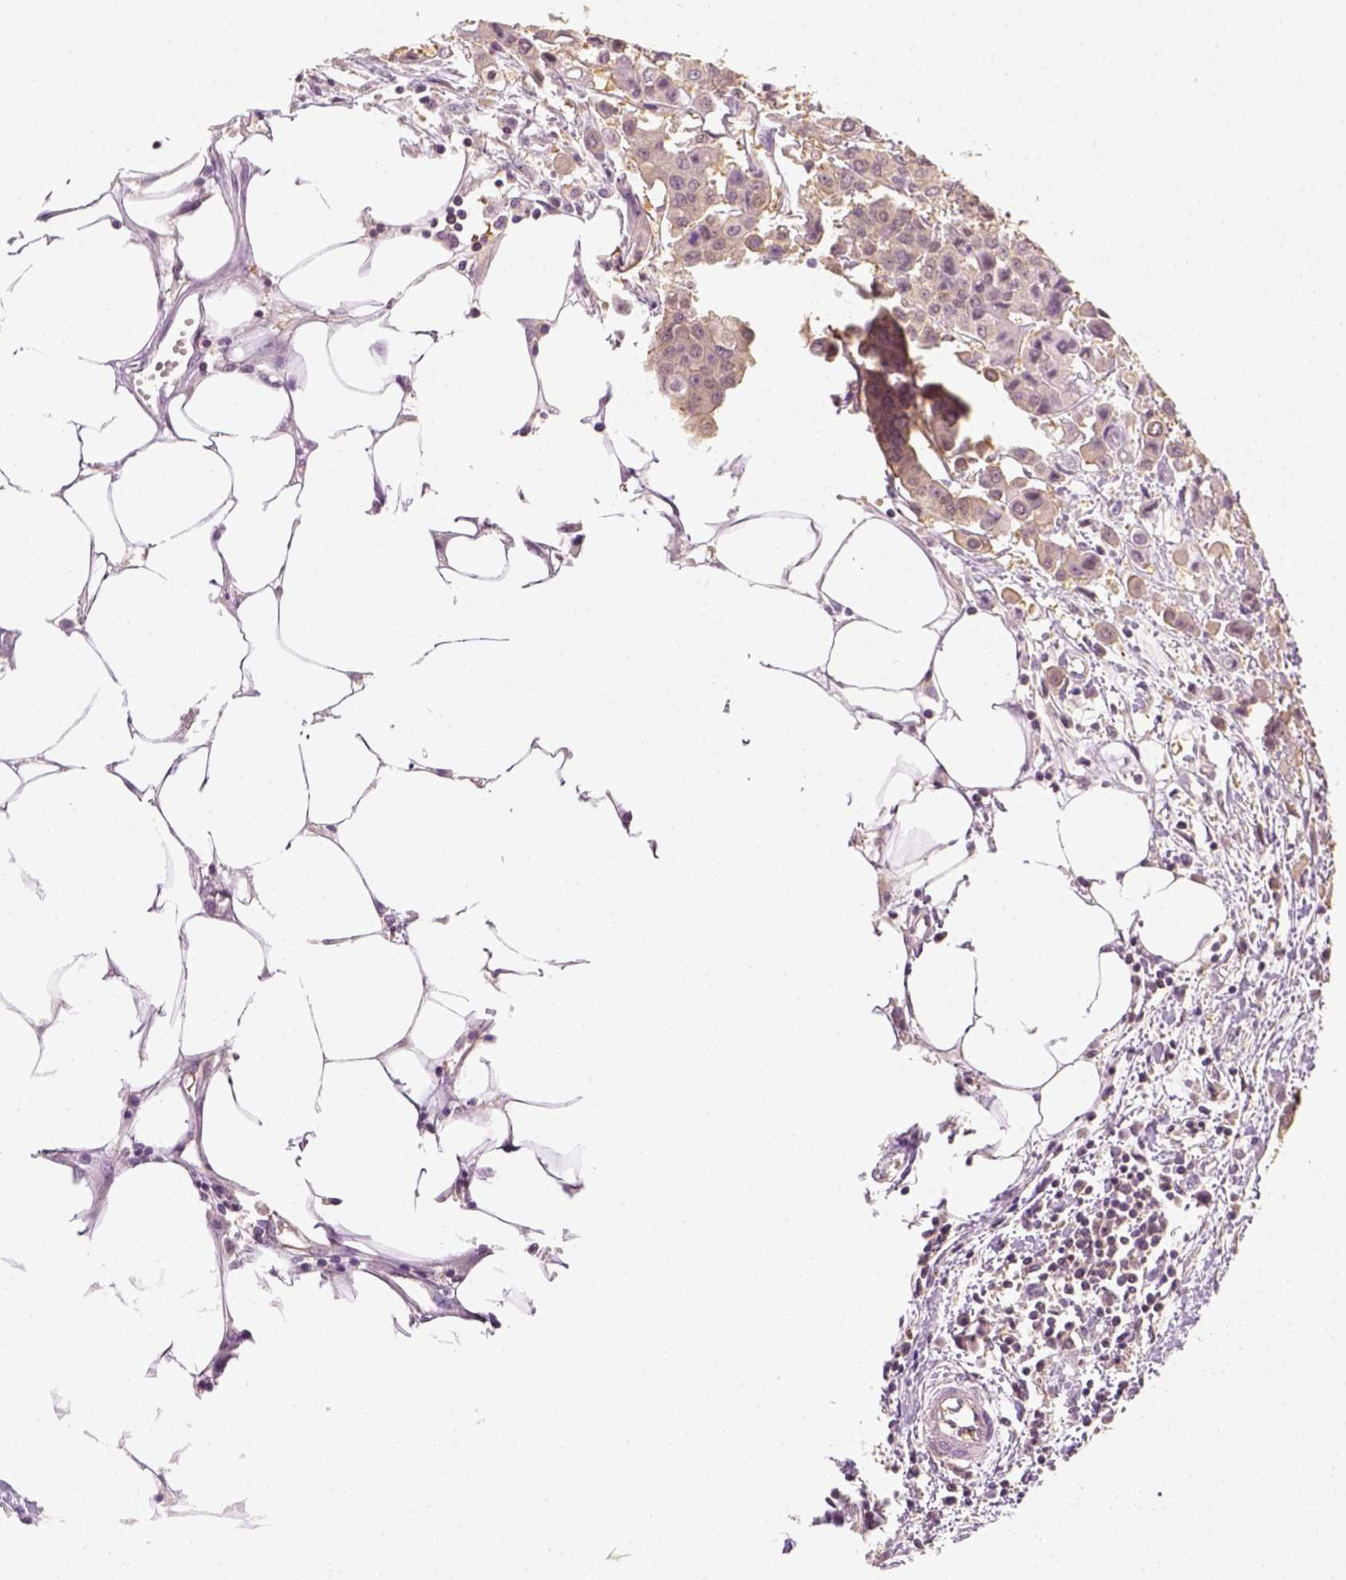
{"staining": {"intensity": "negative", "quantity": "none", "location": "none"}, "tissue": "carcinoid", "cell_type": "Tumor cells", "image_type": "cancer", "snomed": [{"axis": "morphology", "description": "Carcinoid, malignant, NOS"}, {"axis": "topography", "description": "Colon"}], "caption": "Tumor cells show no significant expression in carcinoid (malignant).", "gene": "EPHB1", "patient": {"sex": "male", "age": 81}}